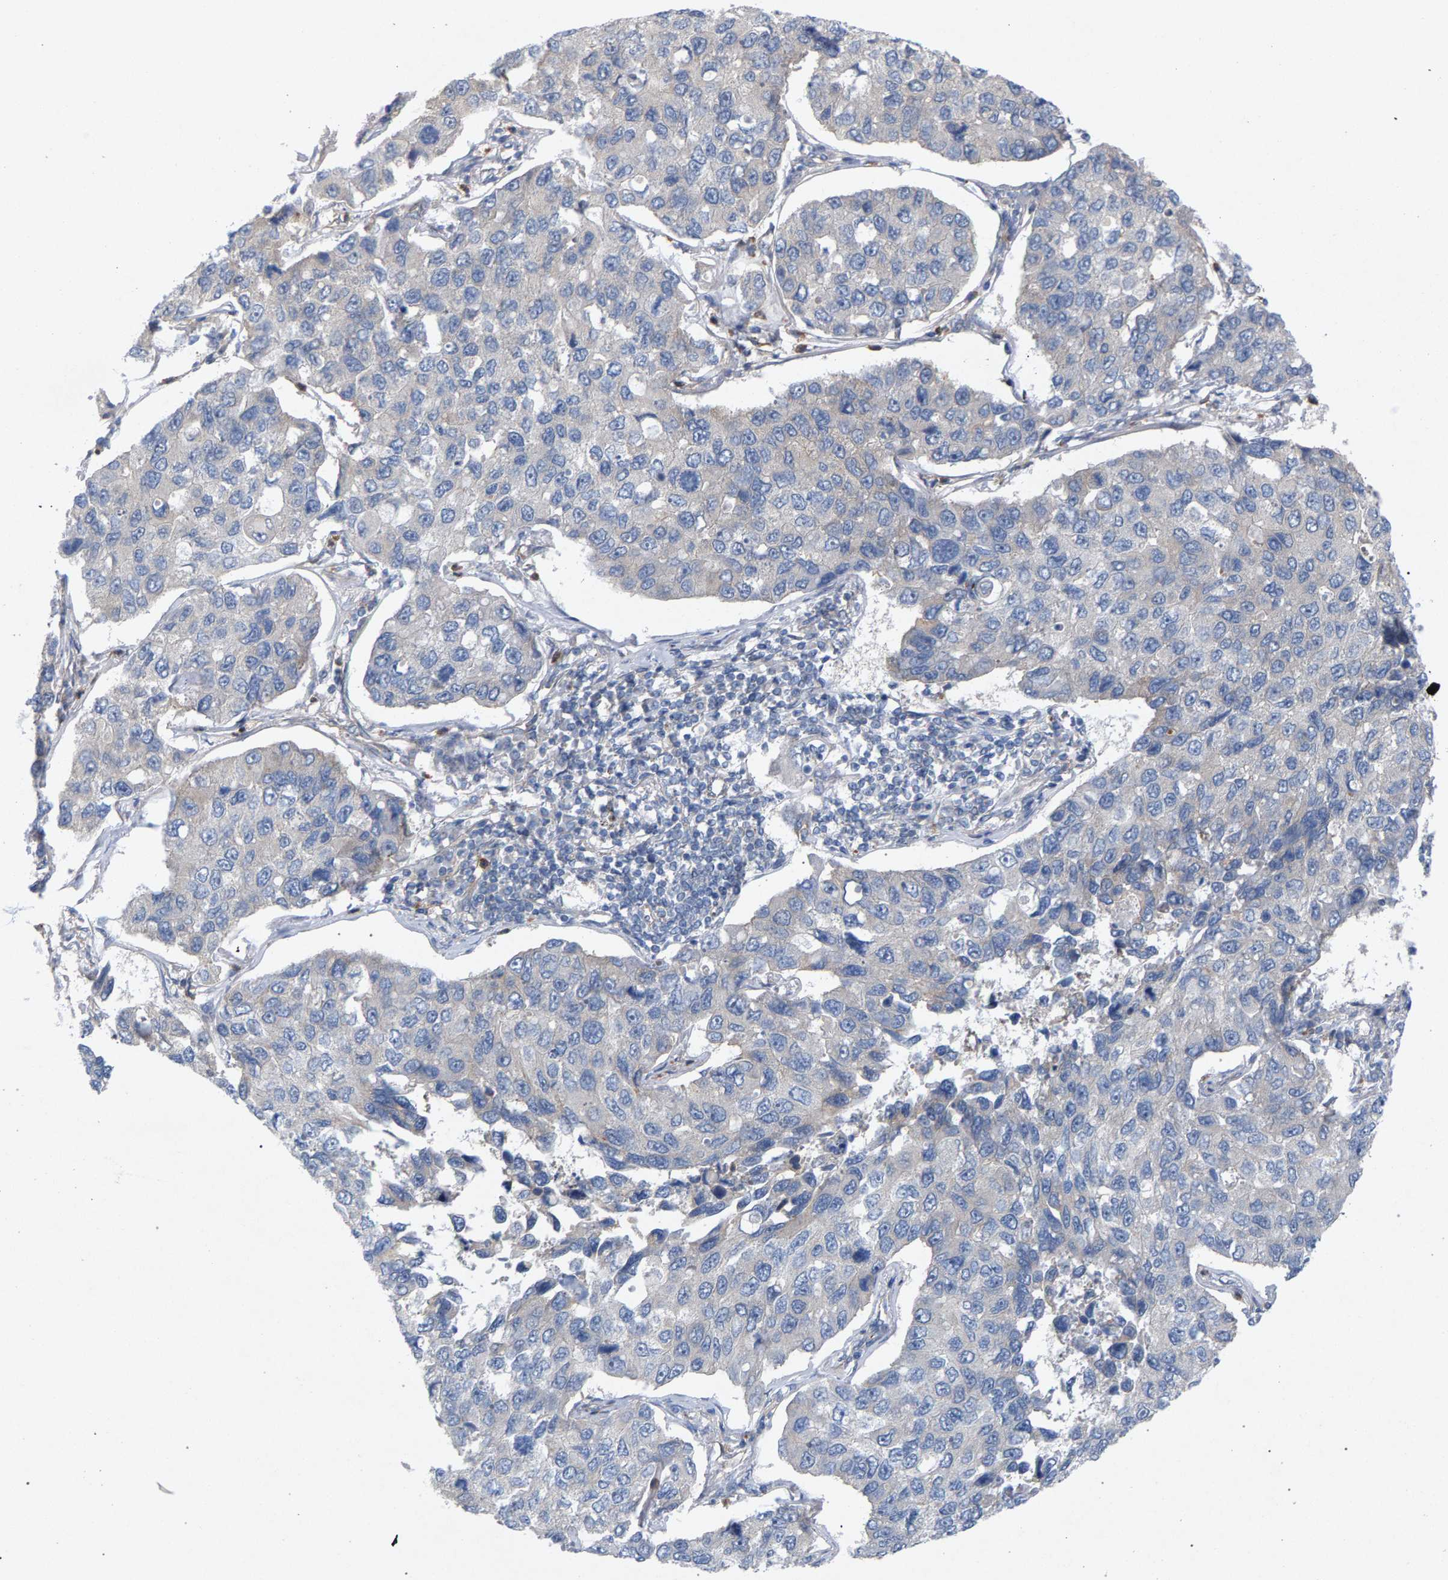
{"staining": {"intensity": "negative", "quantity": "none", "location": "none"}, "tissue": "lung cancer", "cell_type": "Tumor cells", "image_type": "cancer", "snomed": [{"axis": "morphology", "description": "Adenocarcinoma, NOS"}, {"axis": "topography", "description": "Lung"}], "caption": "Lung adenocarcinoma was stained to show a protein in brown. There is no significant expression in tumor cells.", "gene": "MAMDC2", "patient": {"sex": "male", "age": 64}}